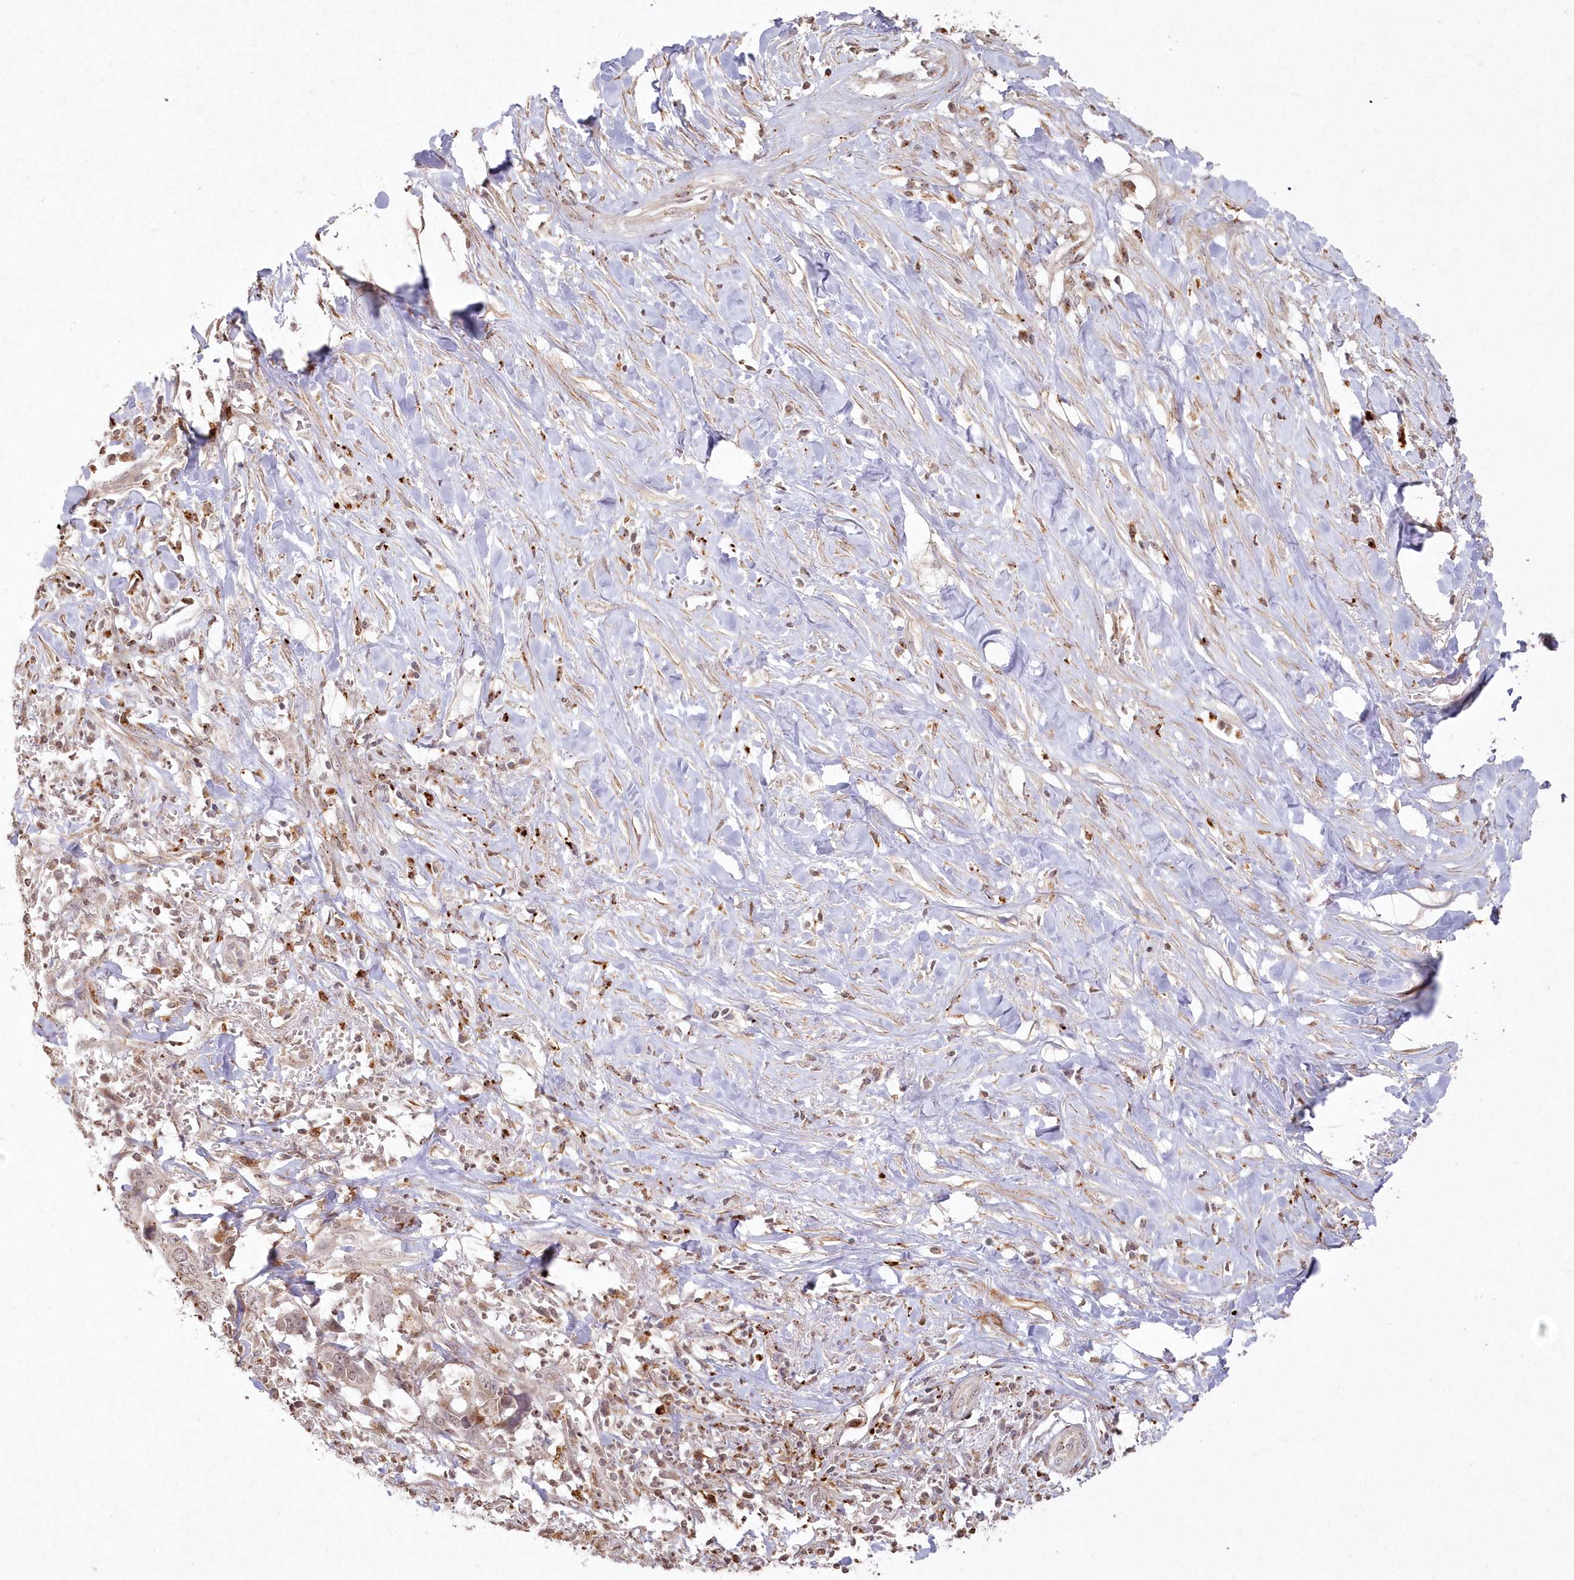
{"staining": {"intensity": "weak", "quantity": "25%-75%", "location": "cytoplasmic/membranous"}, "tissue": "liver cancer", "cell_type": "Tumor cells", "image_type": "cancer", "snomed": [{"axis": "morphology", "description": "Cholangiocarcinoma"}, {"axis": "topography", "description": "Liver"}], "caption": "Tumor cells exhibit low levels of weak cytoplasmic/membranous expression in about 25%-75% of cells in human liver cholangiocarcinoma. (Stains: DAB (3,3'-diaminobenzidine) in brown, nuclei in blue, Microscopy: brightfield microscopy at high magnification).", "gene": "ARSB", "patient": {"sex": "female", "age": 79}}